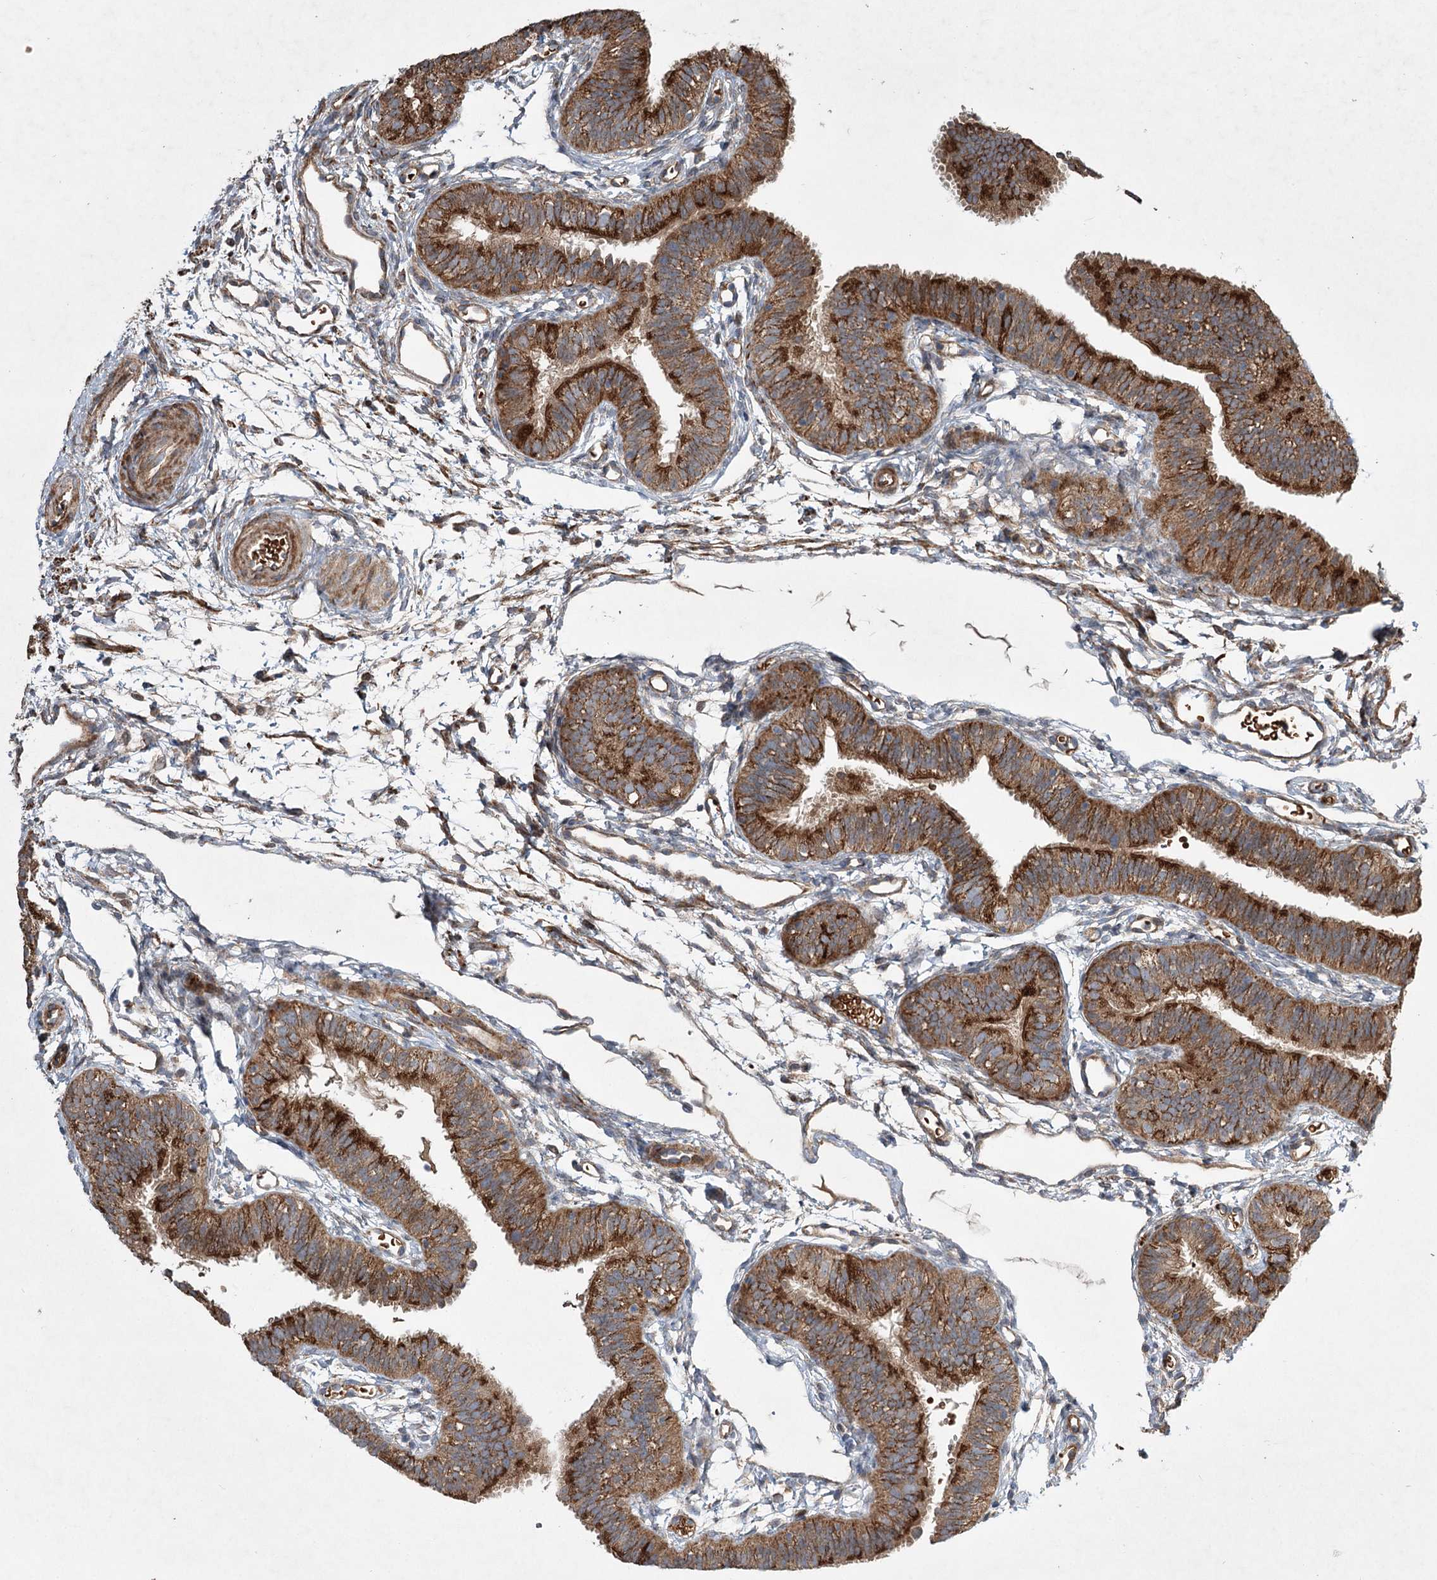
{"staining": {"intensity": "strong", "quantity": ">75%", "location": "cytoplasmic/membranous"}, "tissue": "fallopian tube", "cell_type": "Glandular cells", "image_type": "normal", "snomed": [{"axis": "morphology", "description": "Normal tissue, NOS"}, {"axis": "topography", "description": "Fallopian tube"}], "caption": "This micrograph displays immunohistochemistry (IHC) staining of normal fallopian tube, with high strong cytoplasmic/membranous positivity in about >75% of glandular cells.", "gene": "SERINC5", "patient": {"sex": "female", "age": 35}}